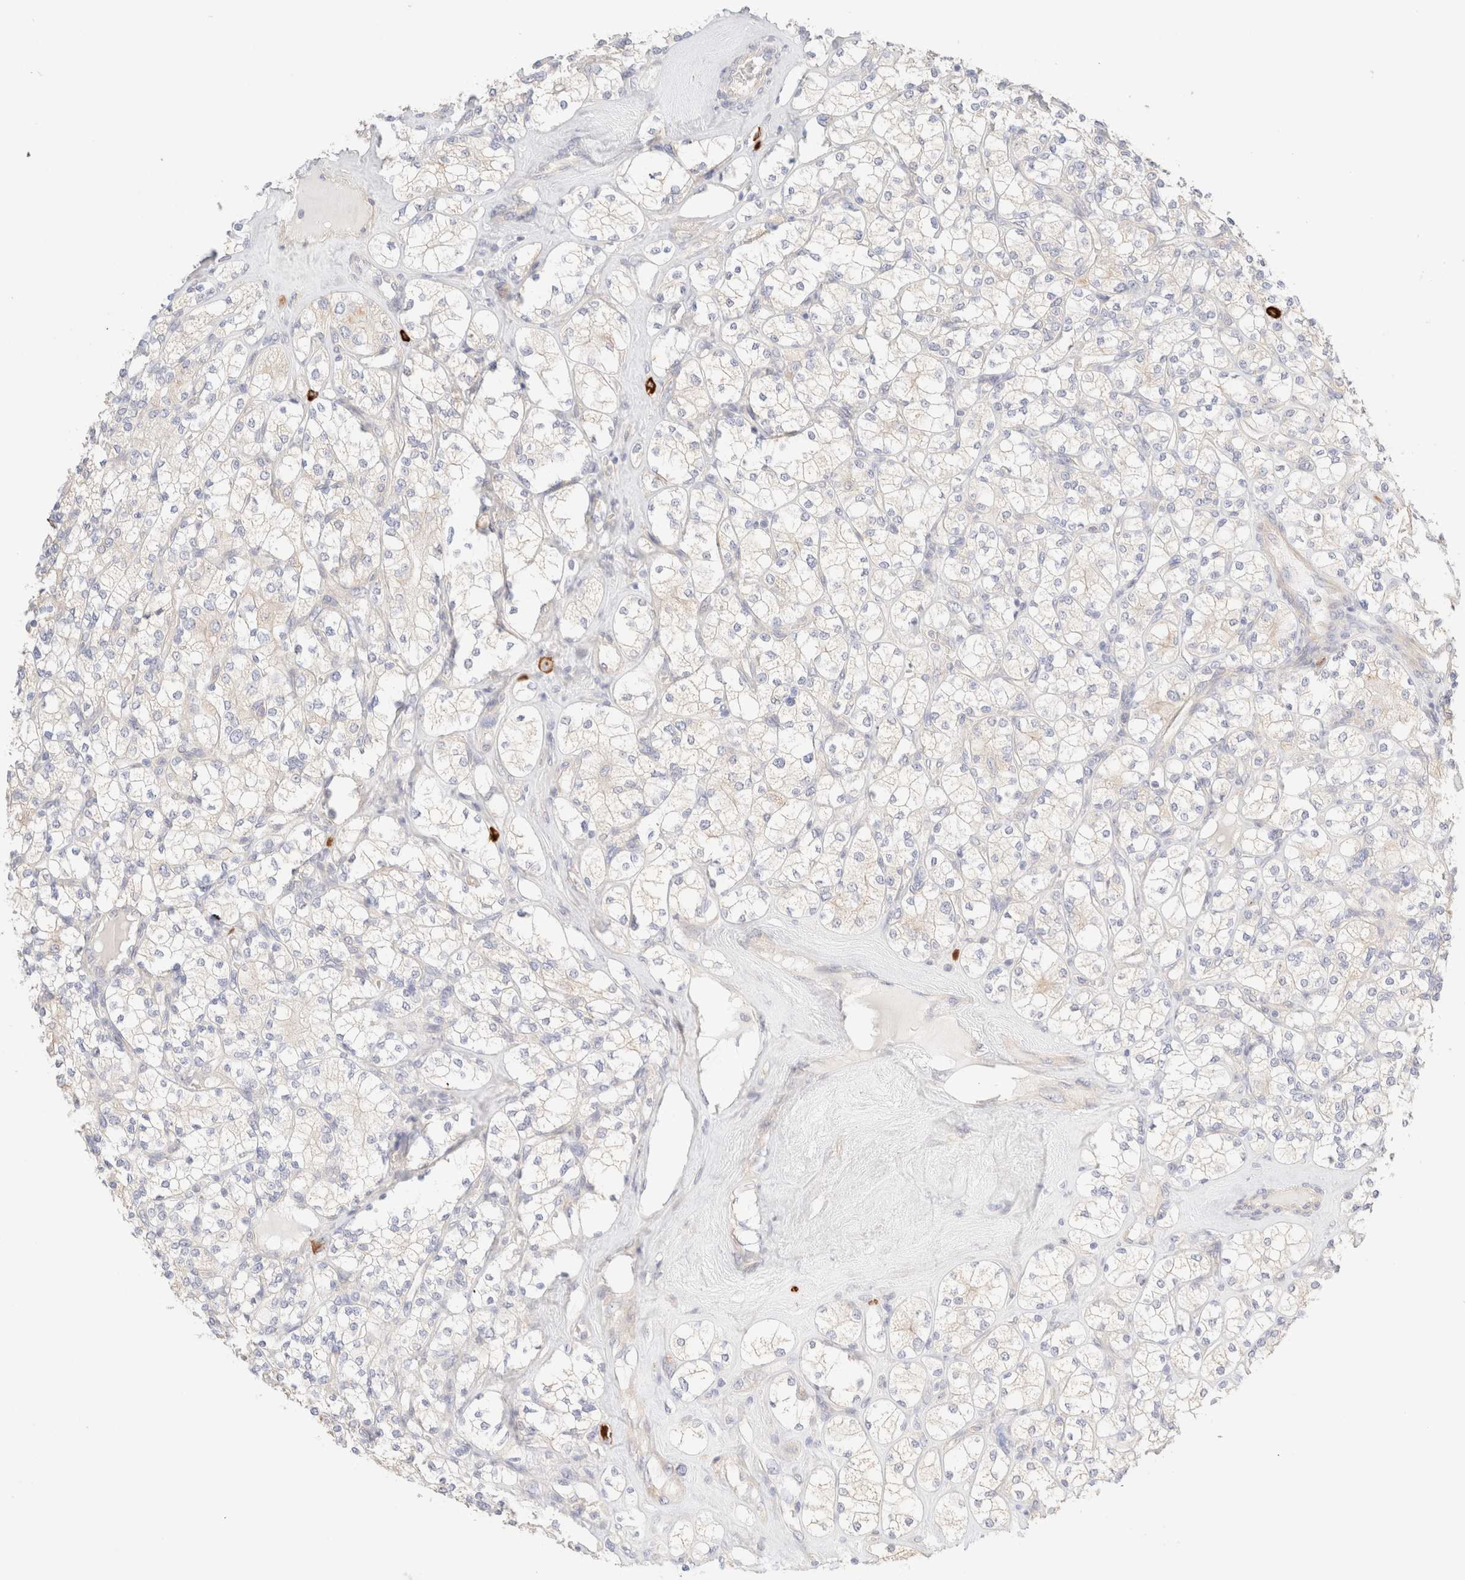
{"staining": {"intensity": "negative", "quantity": "none", "location": "none"}, "tissue": "renal cancer", "cell_type": "Tumor cells", "image_type": "cancer", "snomed": [{"axis": "morphology", "description": "Adenocarcinoma, NOS"}, {"axis": "topography", "description": "Kidney"}], "caption": "Immunohistochemistry (IHC) histopathology image of human adenocarcinoma (renal) stained for a protein (brown), which exhibits no staining in tumor cells.", "gene": "NIBAN2", "patient": {"sex": "male", "age": 77}}